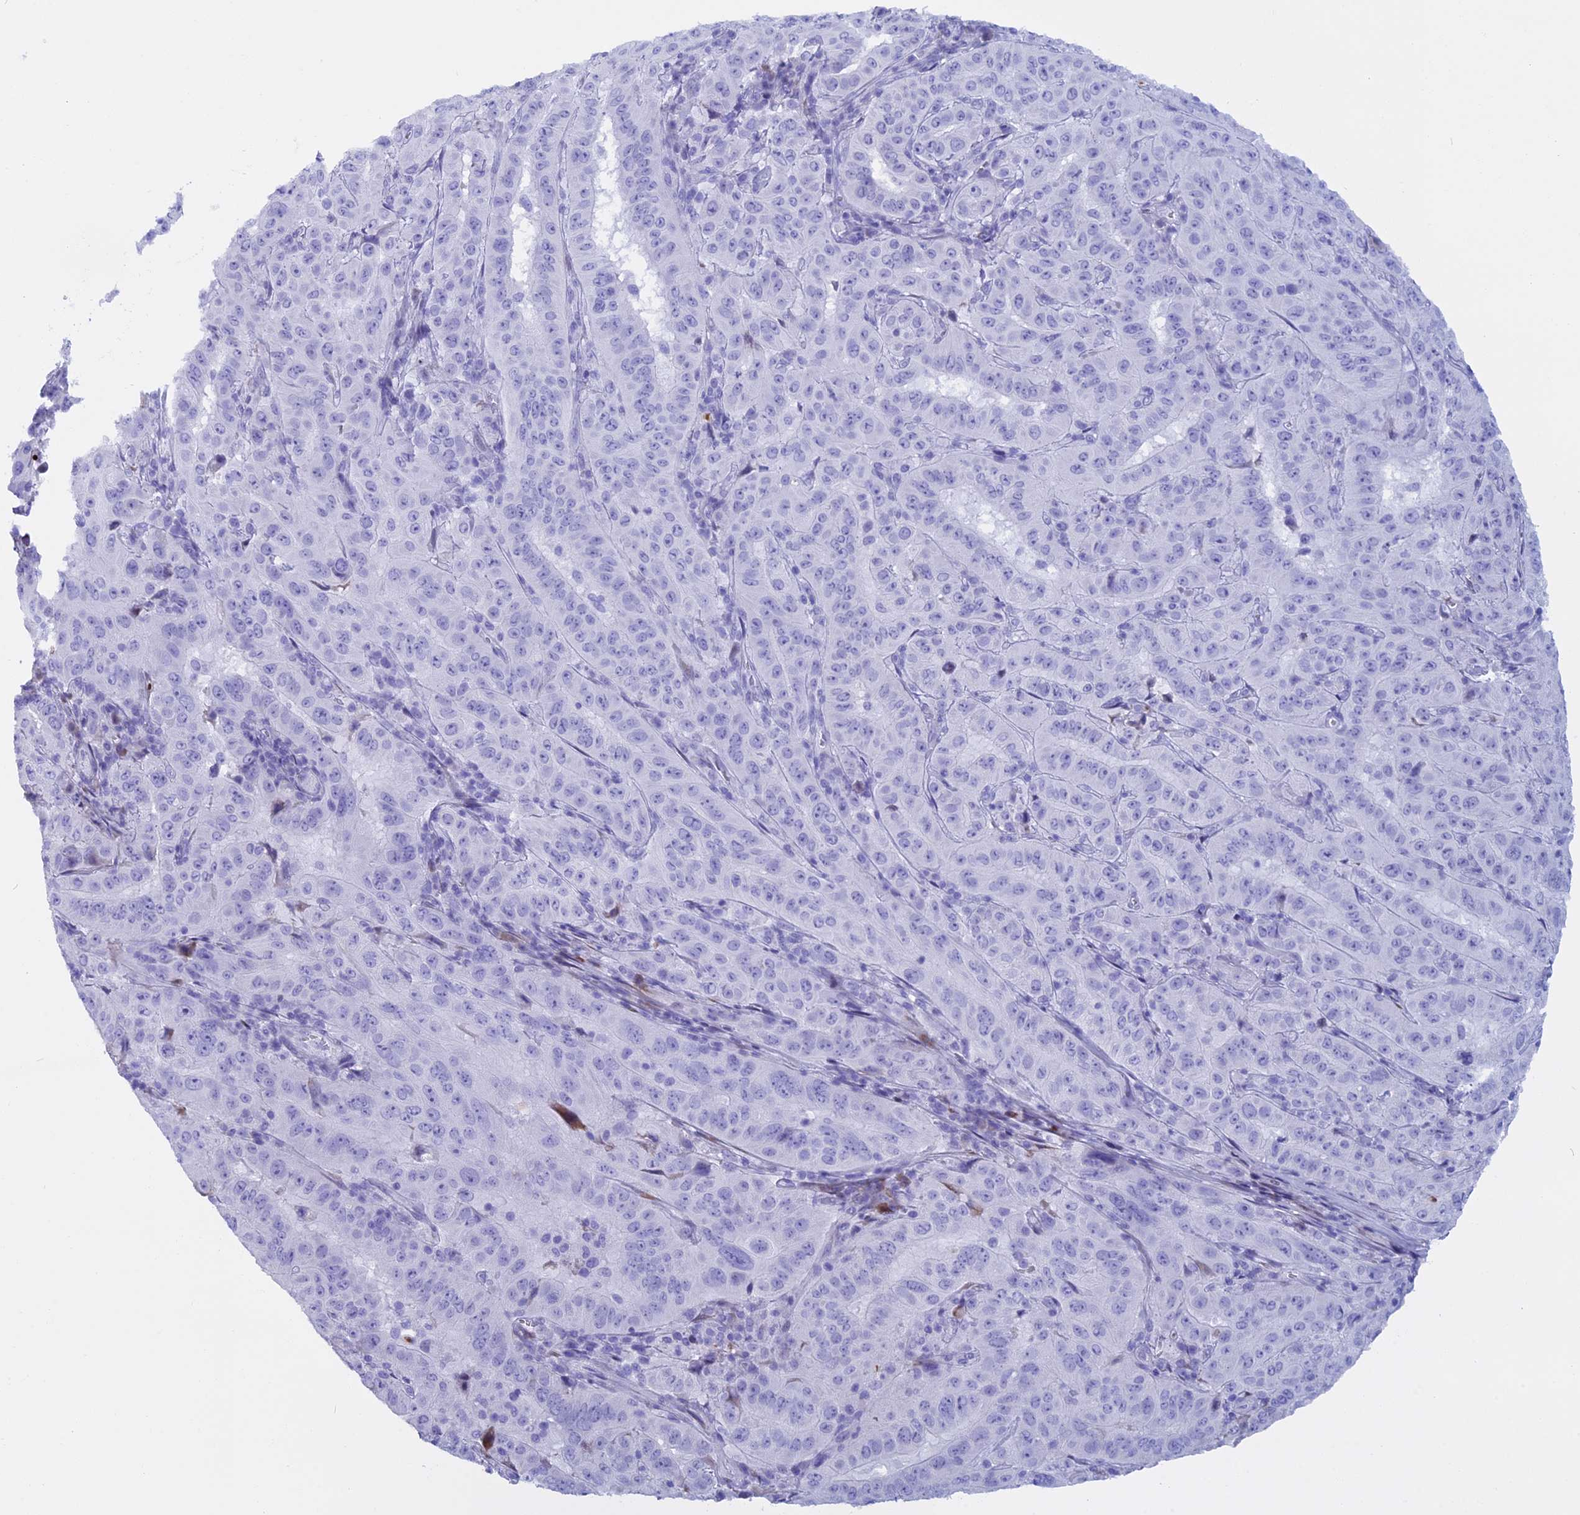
{"staining": {"intensity": "negative", "quantity": "none", "location": "none"}, "tissue": "pancreatic cancer", "cell_type": "Tumor cells", "image_type": "cancer", "snomed": [{"axis": "morphology", "description": "Adenocarcinoma, NOS"}, {"axis": "topography", "description": "Pancreas"}], "caption": "Protein analysis of adenocarcinoma (pancreatic) shows no significant positivity in tumor cells. Brightfield microscopy of IHC stained with DAB (3,3'-diaminobenzidine) (brown) and hematoxylin (blue), captured at high magnification.", "gene": "KCTD21", "patient": {"sex": "male", "age": 63}}